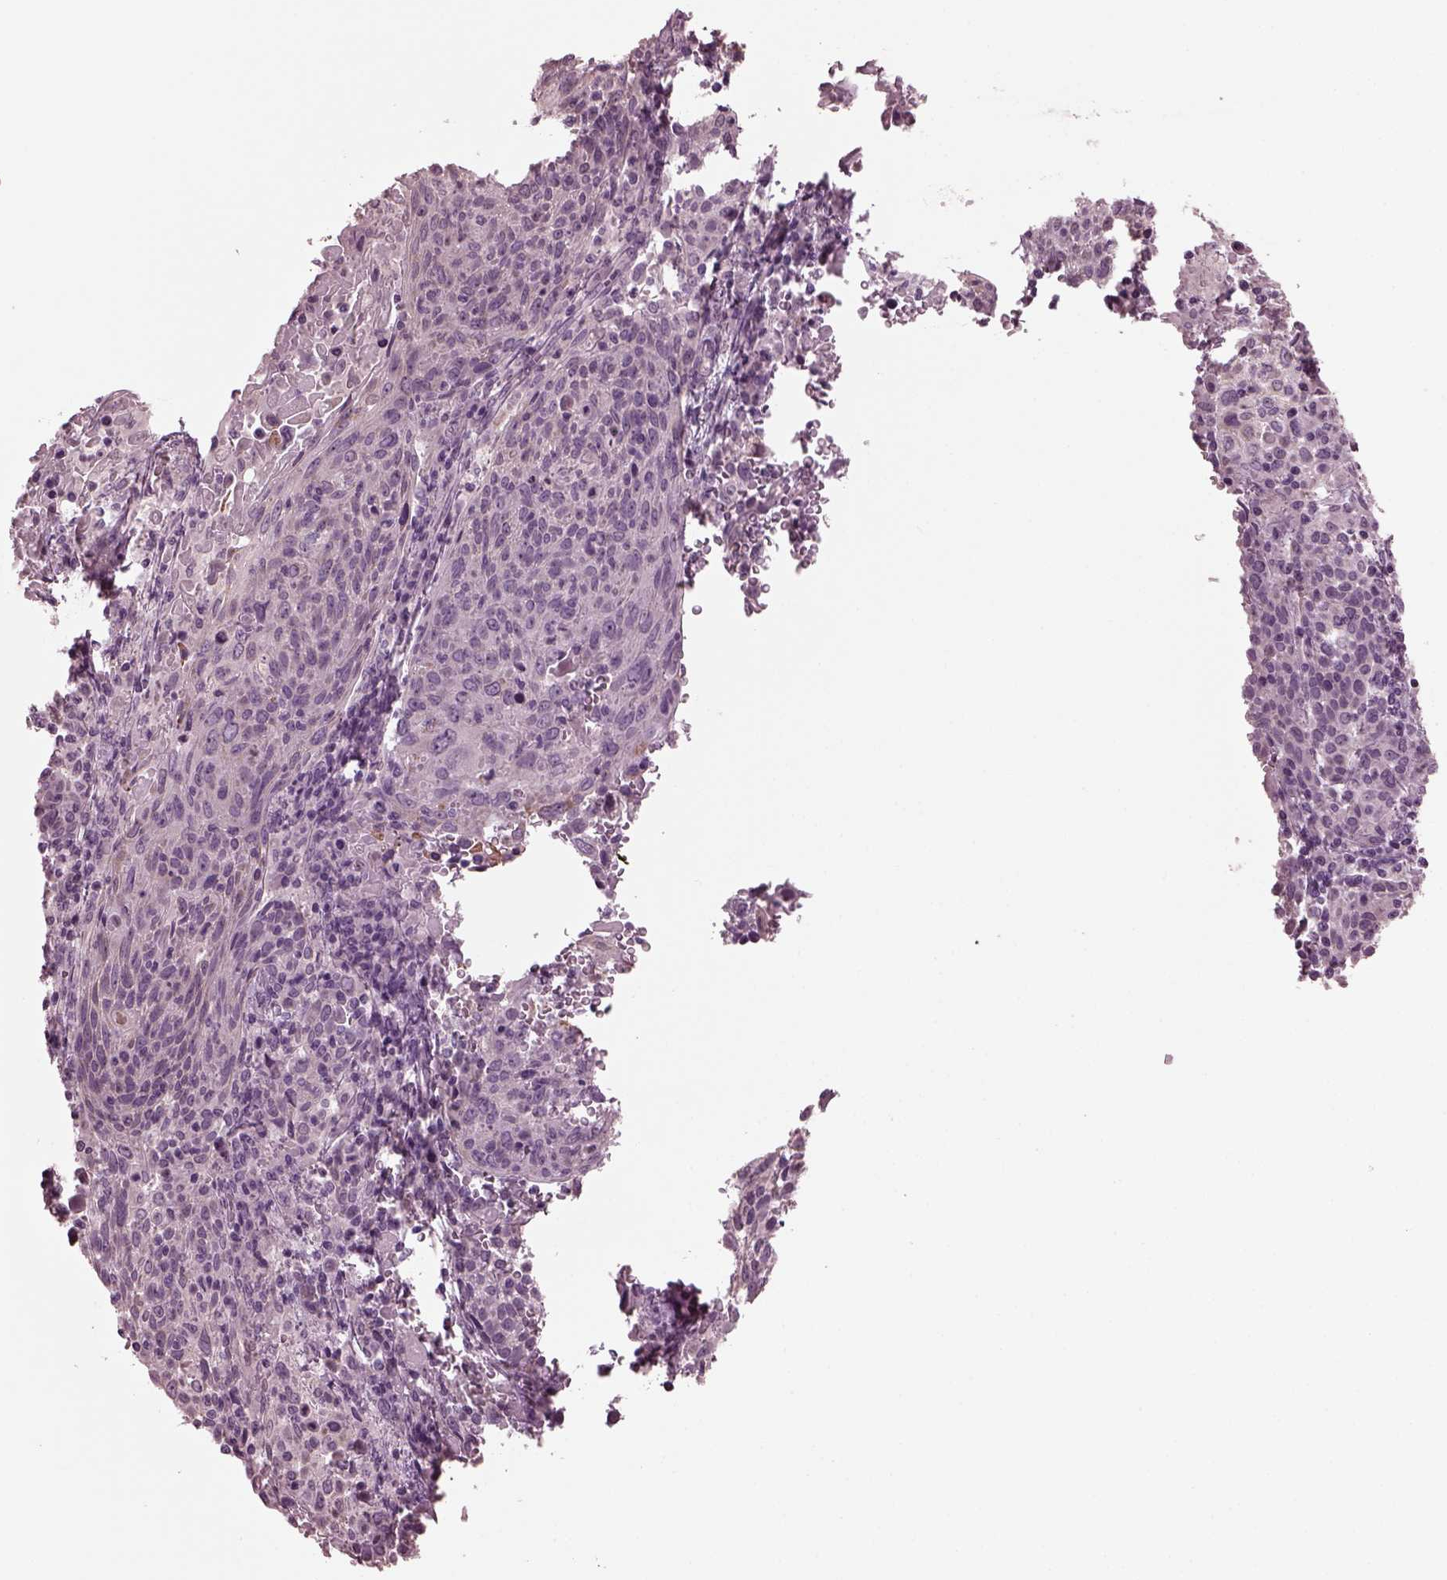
{"staining": {"intensity": "negative", "quantity": "none", "location": "none"}, "tissue": "cervical cancer", "cell_type": "Tumor cells", "image_type": "cancer", "snomed": [{"axis": "morphology", "description": "Squamous cell carcinoma, NOS"}, {"axis": "topography", "description": "Cervix"}], "caption": "Histopathology image shows no significant protein expression in tumor cells of squamous cell carcinoma (cervical).", "gene": "MIB2", "patient": {"sex": "female", "age": 61}}